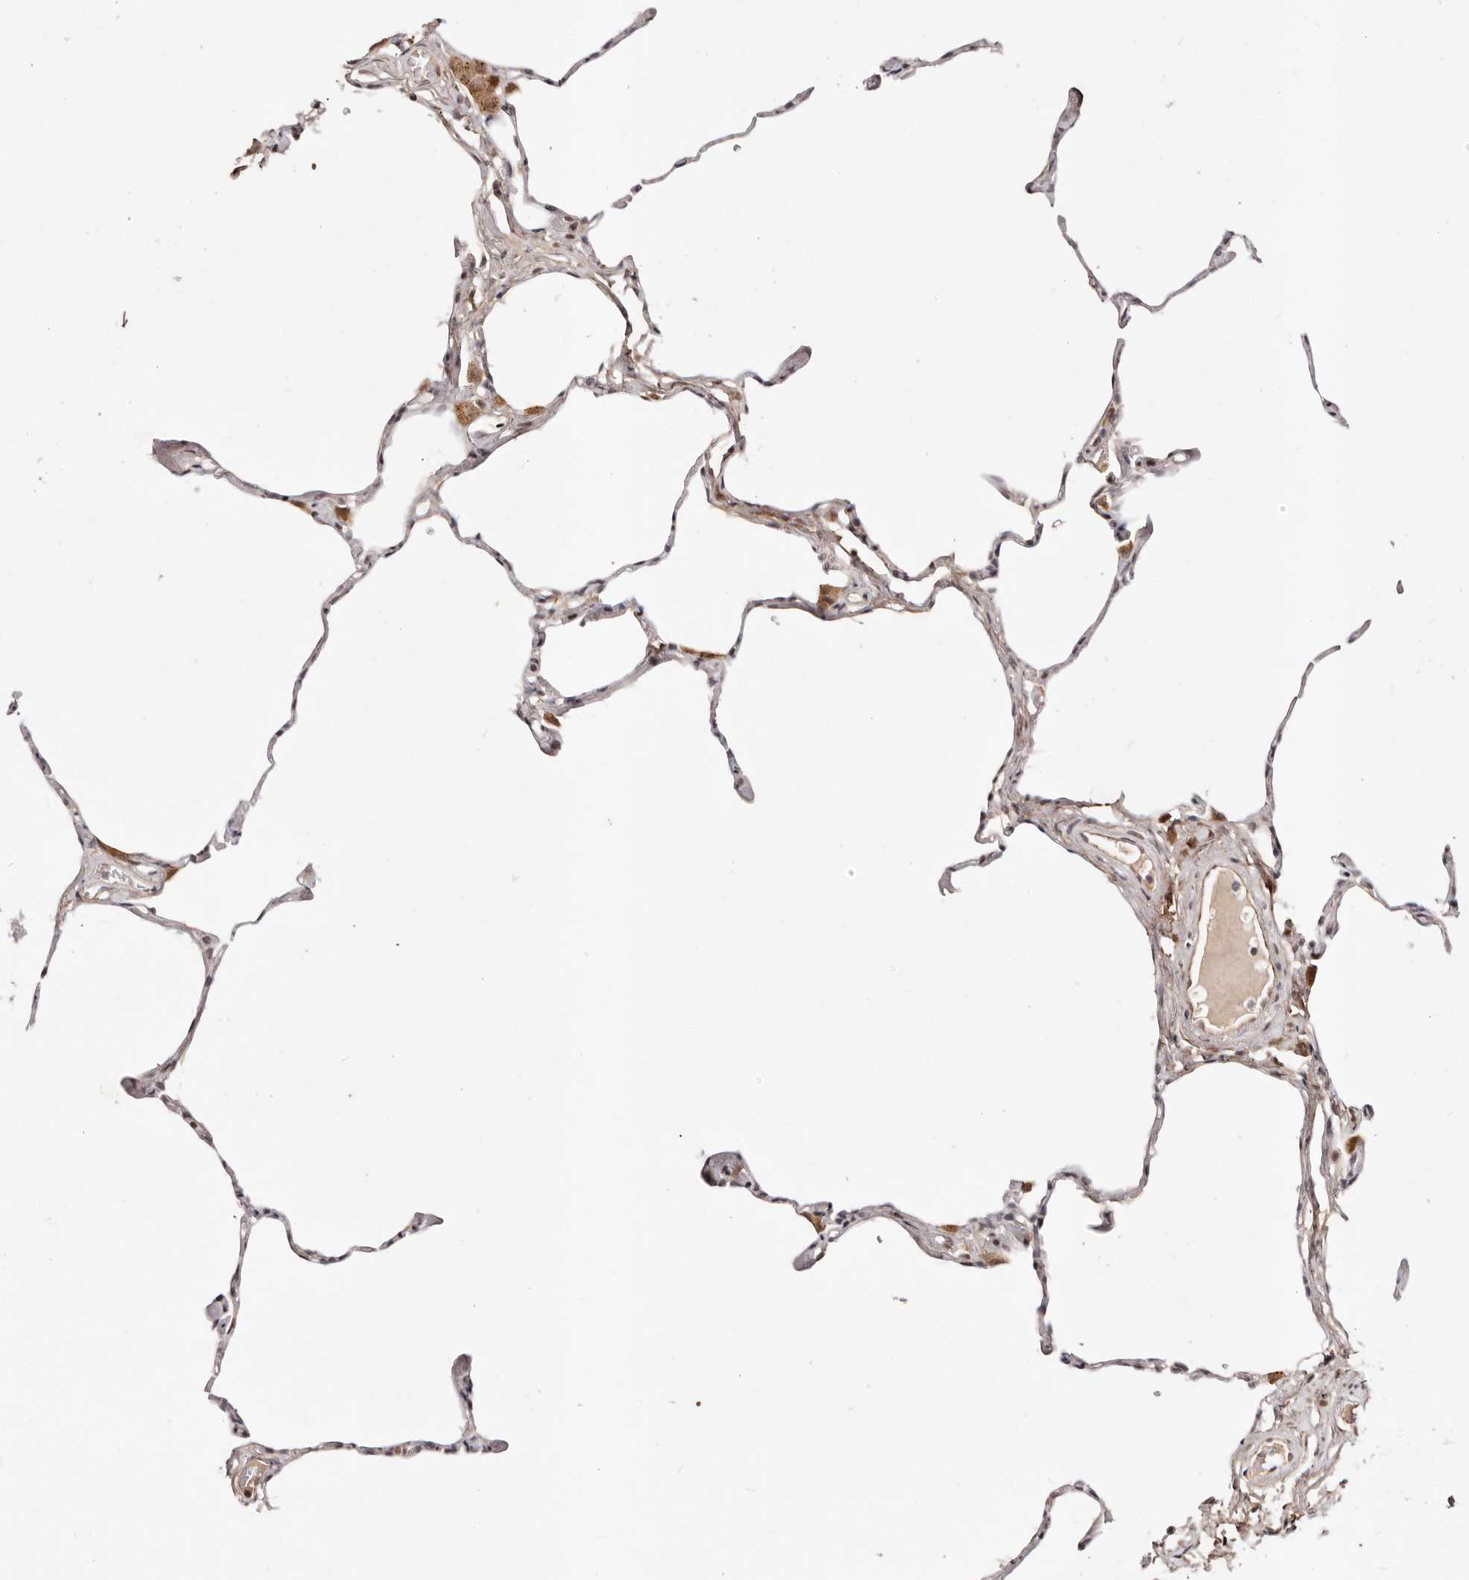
{"staining": {"intensity": "negative", "quantity": "none", "location": "none"}, "tissue": "lung", "cell_type": "Alveolar cells", "image_type": "normal", "snomed": [{"axis": "morphology", "description": "Normal tissue, NOS"}, {"axis": "topography", "description": "Lung"}], "caption": "This is an IHC micrograph of benign human lung. There is no positivity in alveolar cells.", "gene": "WRN", "patient": {"sex": "male", "age": 65}}